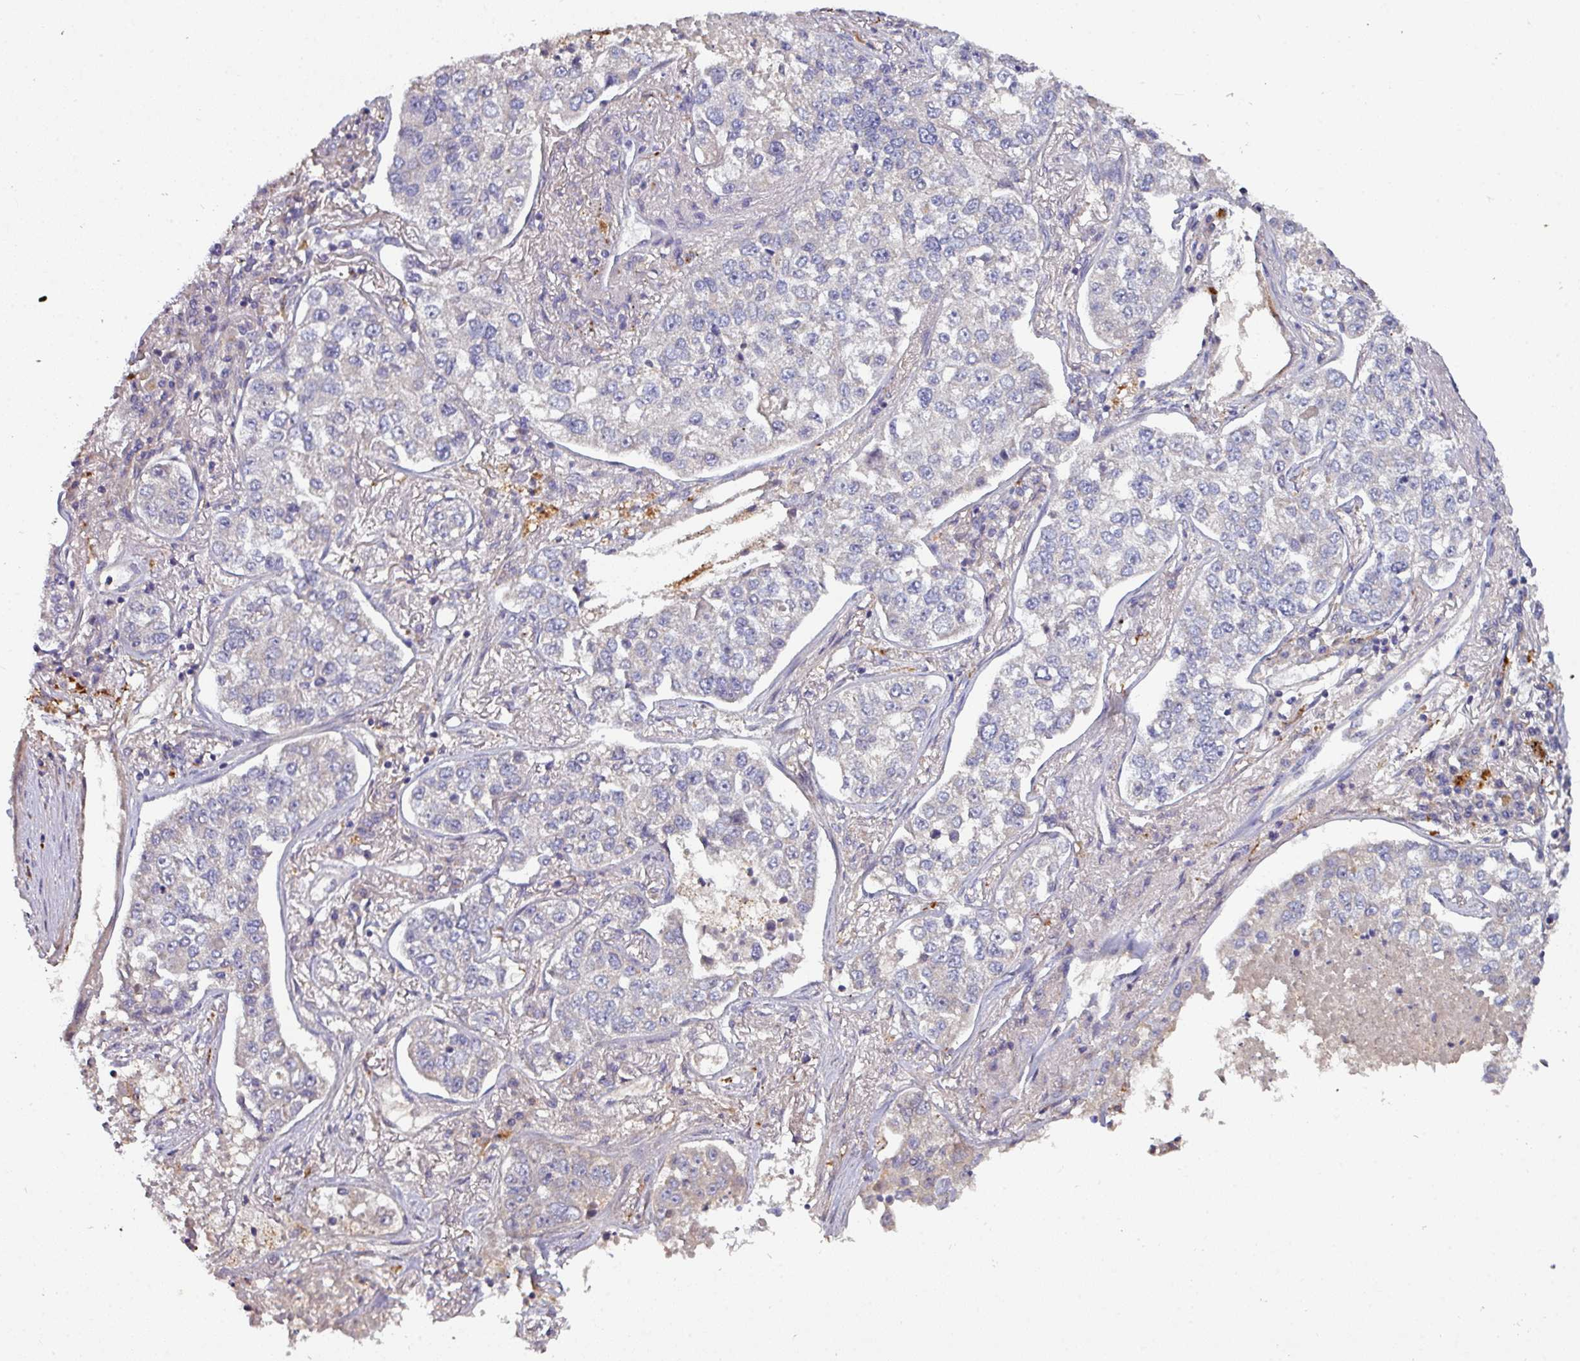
{"staining": {"intensity": "negative", "quantity": "none", "location": "none"}, "tissue": "lung cancer", "cell_type": "Tumor cells", "image_type": "cancer", "snomed": [{"axis": "morphology", "description": "Adenocarcinoma, NOS"}, {"axis": "topography", "description": "Lung"}], "caption": "This is an immunohistochemistry image of lung cancer (adenocarcinoma). There is no staining in tumor cells.", "gene": "AEBP2", "patient": {"sex": "male", "age": 49}}